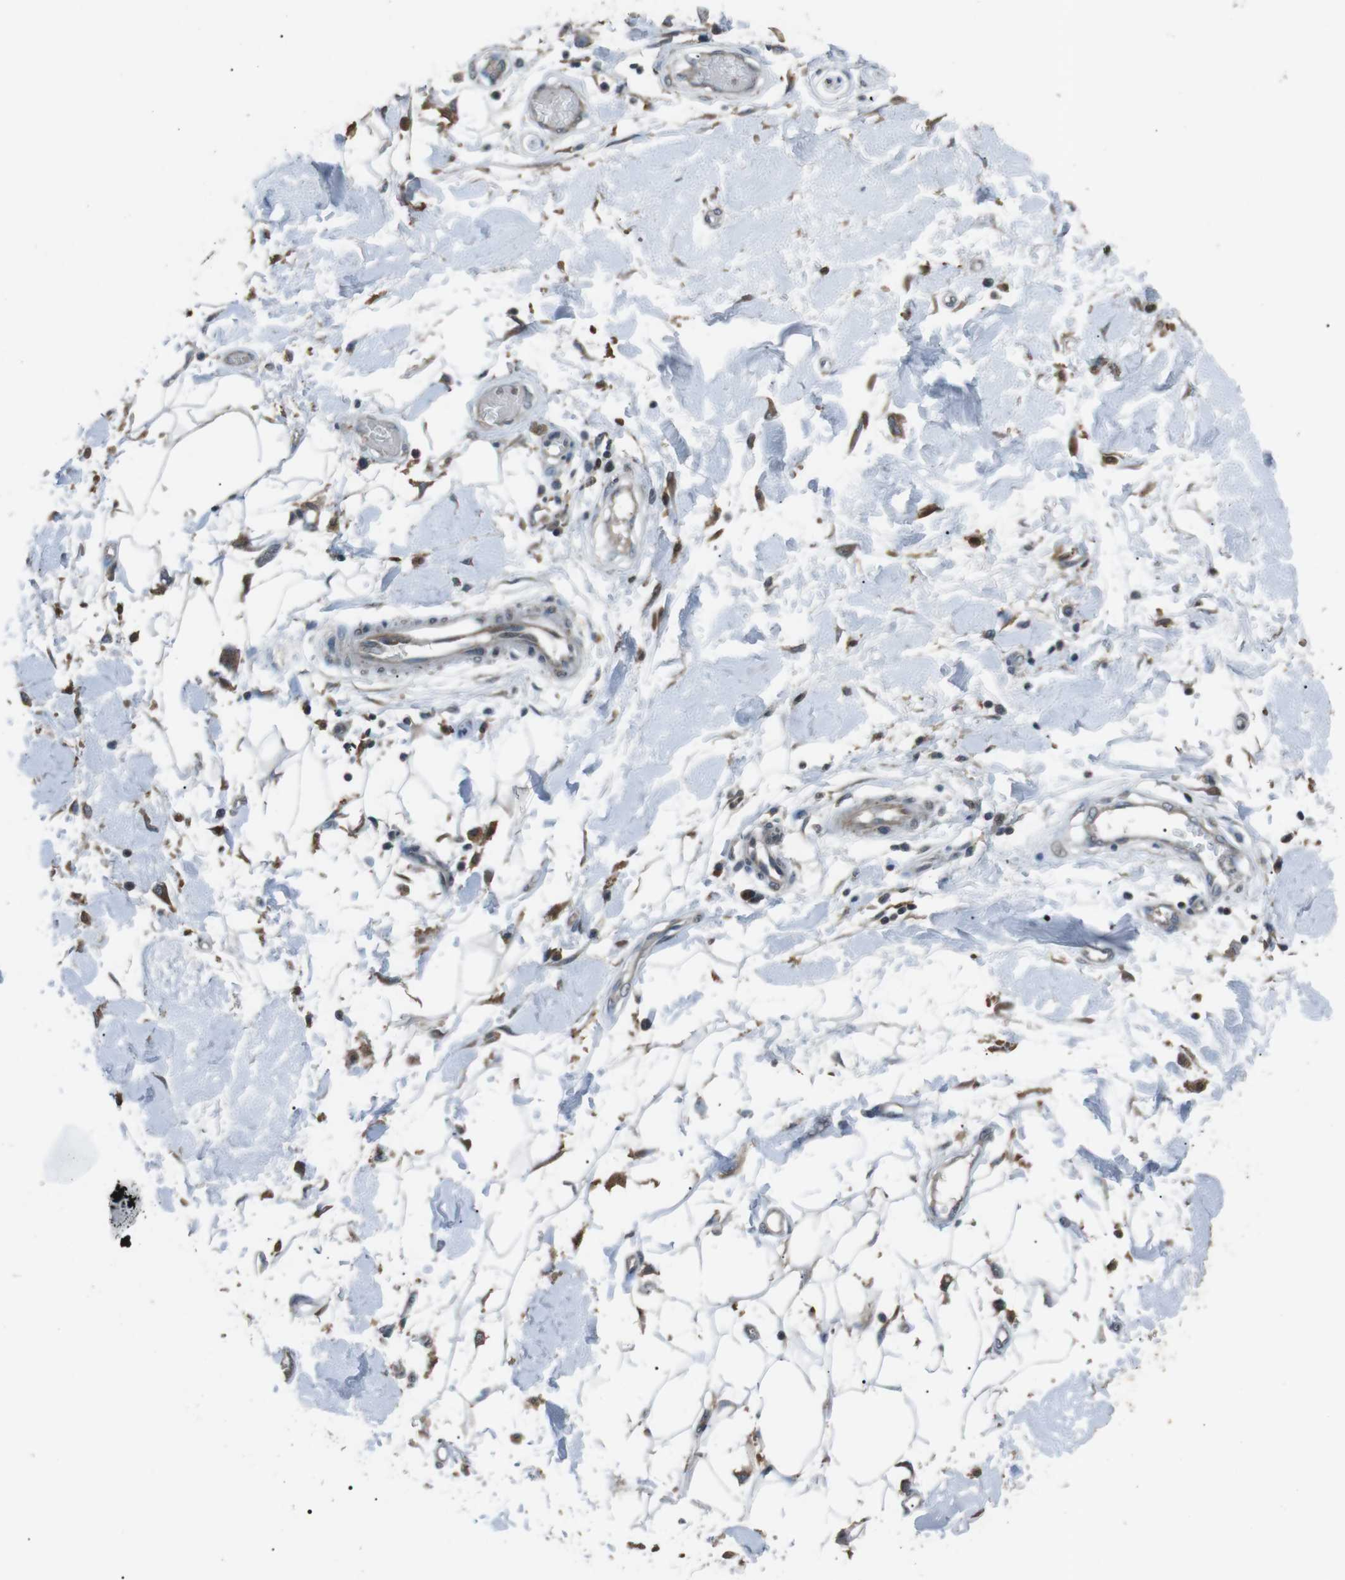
{"staining": {"intensity": "weak", "quantity": ">75%", "location": "cytoplasmic/membranous"}, "tissue": "adipose tissue", "cell_type": "Adipocytes", "image_type": "normal", "snomed": [{"axis": "morphology", "description": "Normal tissue, NOS"}, {"axis": "morphology", "description": "Squamous cell carcinoma, NOS"}, {"axis": "topography", "description": "Skin"}, {"axis": "topography", "description": "Peripheral nerve tissue"}], "caption": "IHC micrograph of normal adipose tissue: human adipose tissue stained using immunohistochemistry (IHC) reveals low levels of weak protein expression localized specifically in the cytoplasmic/membranous of adipocytes, appearing as a cytoplasmic/membranous brown color.", "gene": "NEK7", "patient": {"sex": "male", "age": 83}}